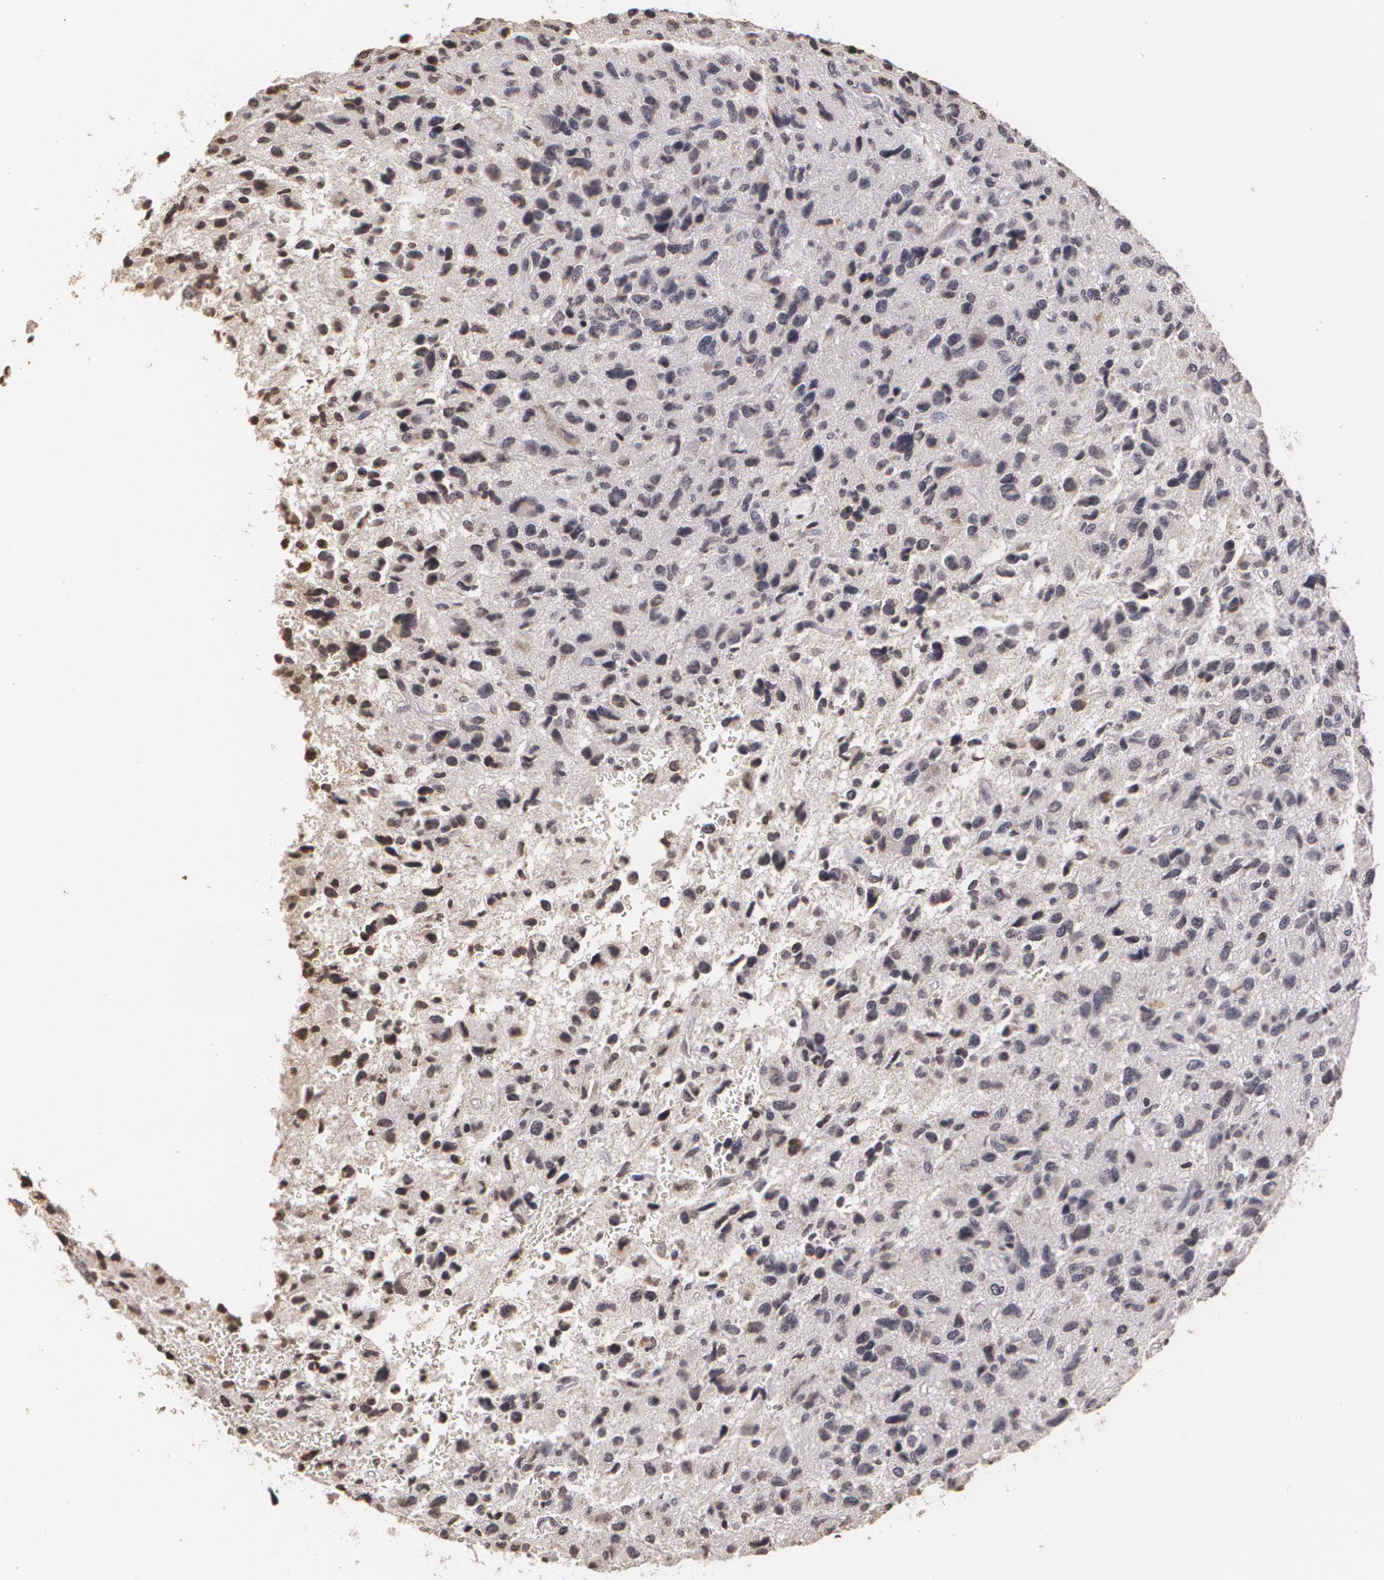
{"staining": {"intensity": "negative", "quantity": "none", "location": "none"}, "tissue": "glioma", "cell_type": "Tumor cells", "image_type": "cancer", "snomed": [{"axis": "morphology", "description": "Glioma, malignant, High grade"}, {"axis": "topography", "description": "Brain"}], "caption": "A histopathology image of glioma stained for a protein demonstrates no brown staining in tumor cells. (DAB (3,3'-diaminobenzidine) immunohistochemistry visualized using brightfield microscopy, high magnification).", "gene": "THRB", "patient": {"sex": "female", "age": 60}}